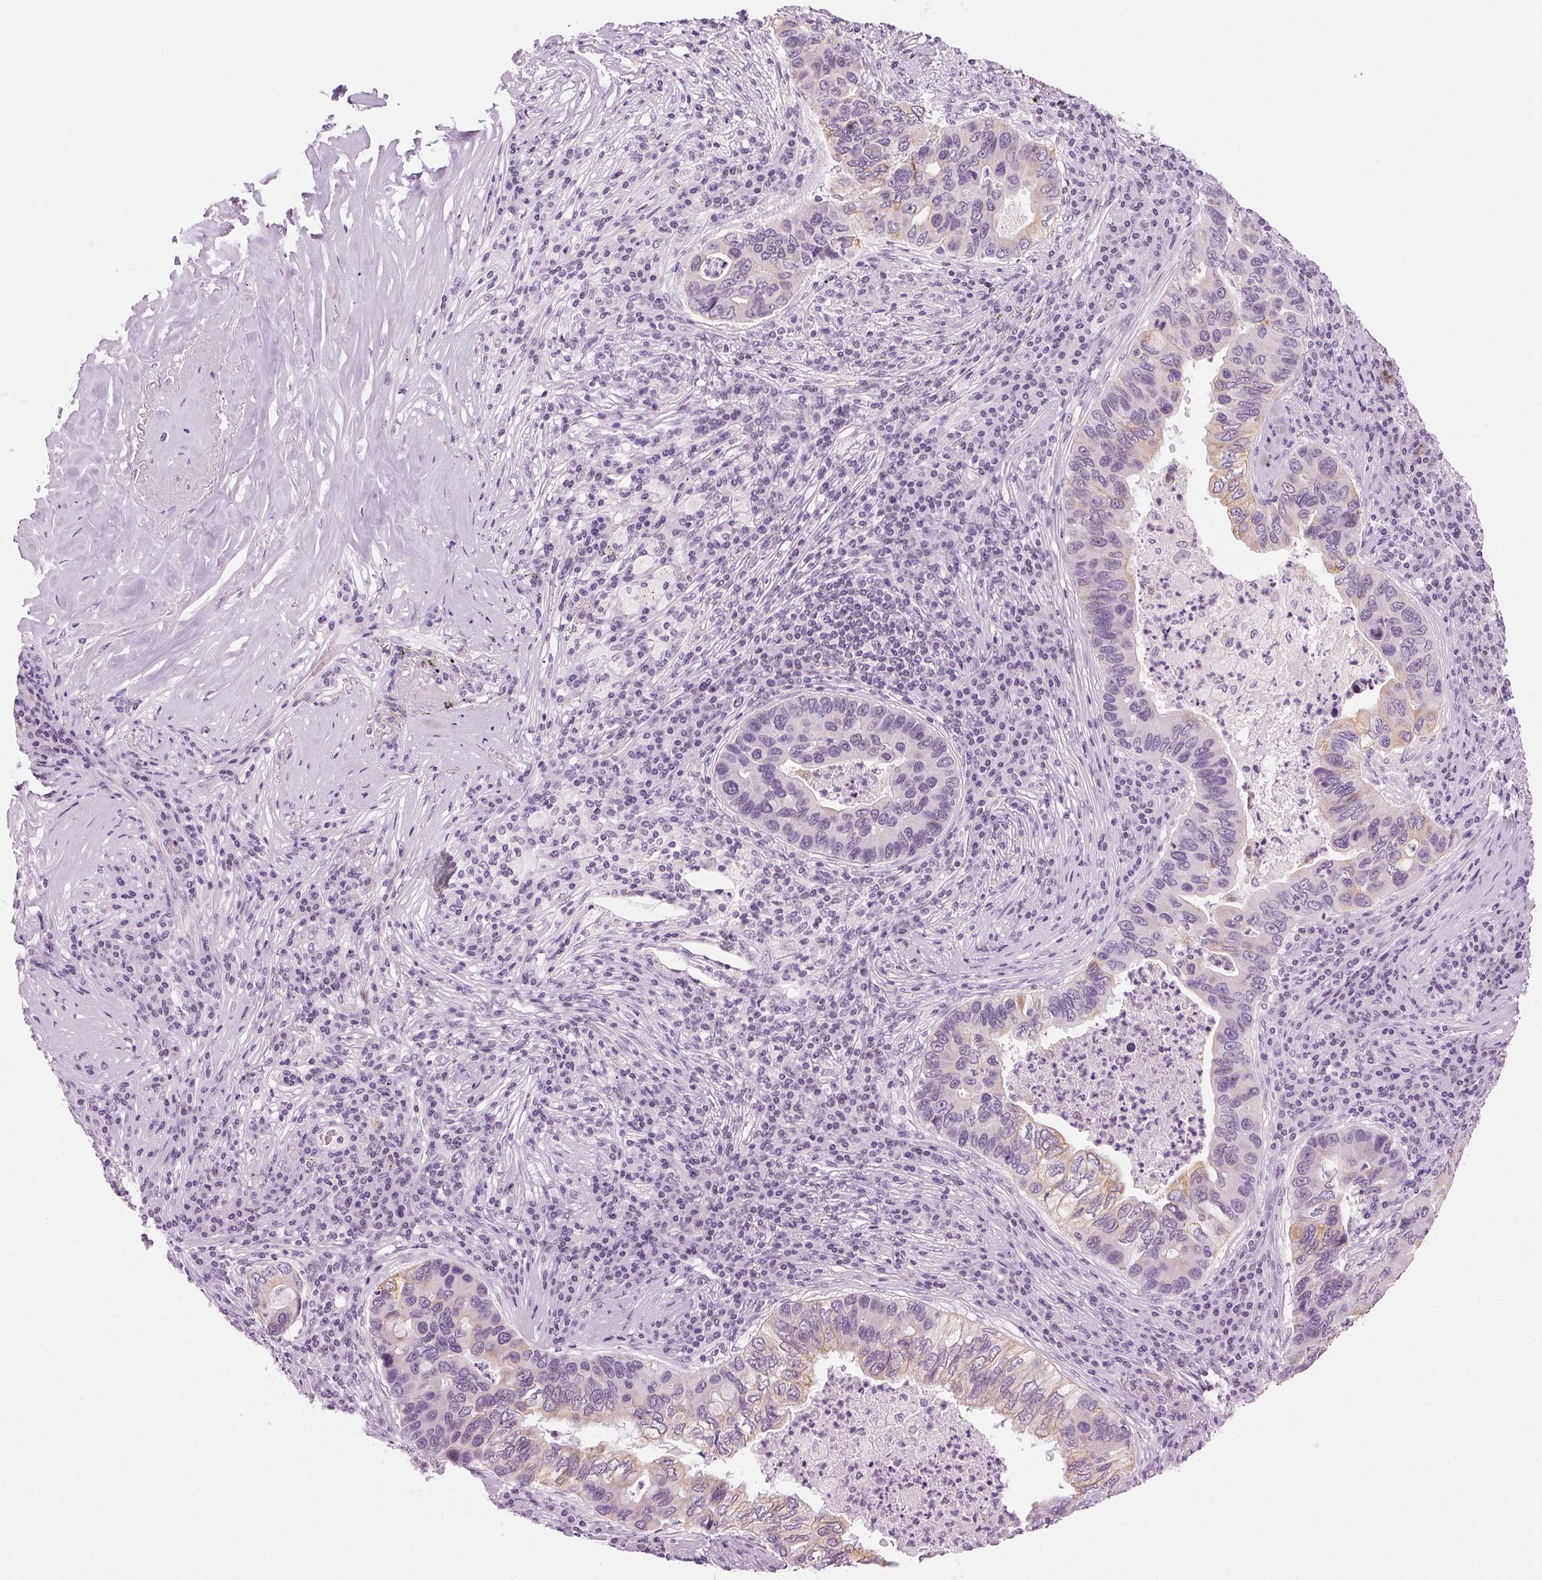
{"staining": {"intensity": "weak", "quantity": "<25%", "location": "cytoplasmic/membranous"}, "tissue": "lung cancer", "cell_type": "Tumor cells", "image_type": "cancer", "snomed": [{"axis": "morphology", "description": "Adenocarcinoma, NOS"}, {"axis": "morphology", "description": "Adenocarcinoma, metastatic, NOS"}, {"axis": "topography", "description": "Lymph node"}, {"axis": "topography", "description": "Lung"}], "caption": "Tumor cells show no significant expression in adenocarcinoma (lung).", "gene": "AIF1L", "patient": {"sex": "female", "age": 54}}